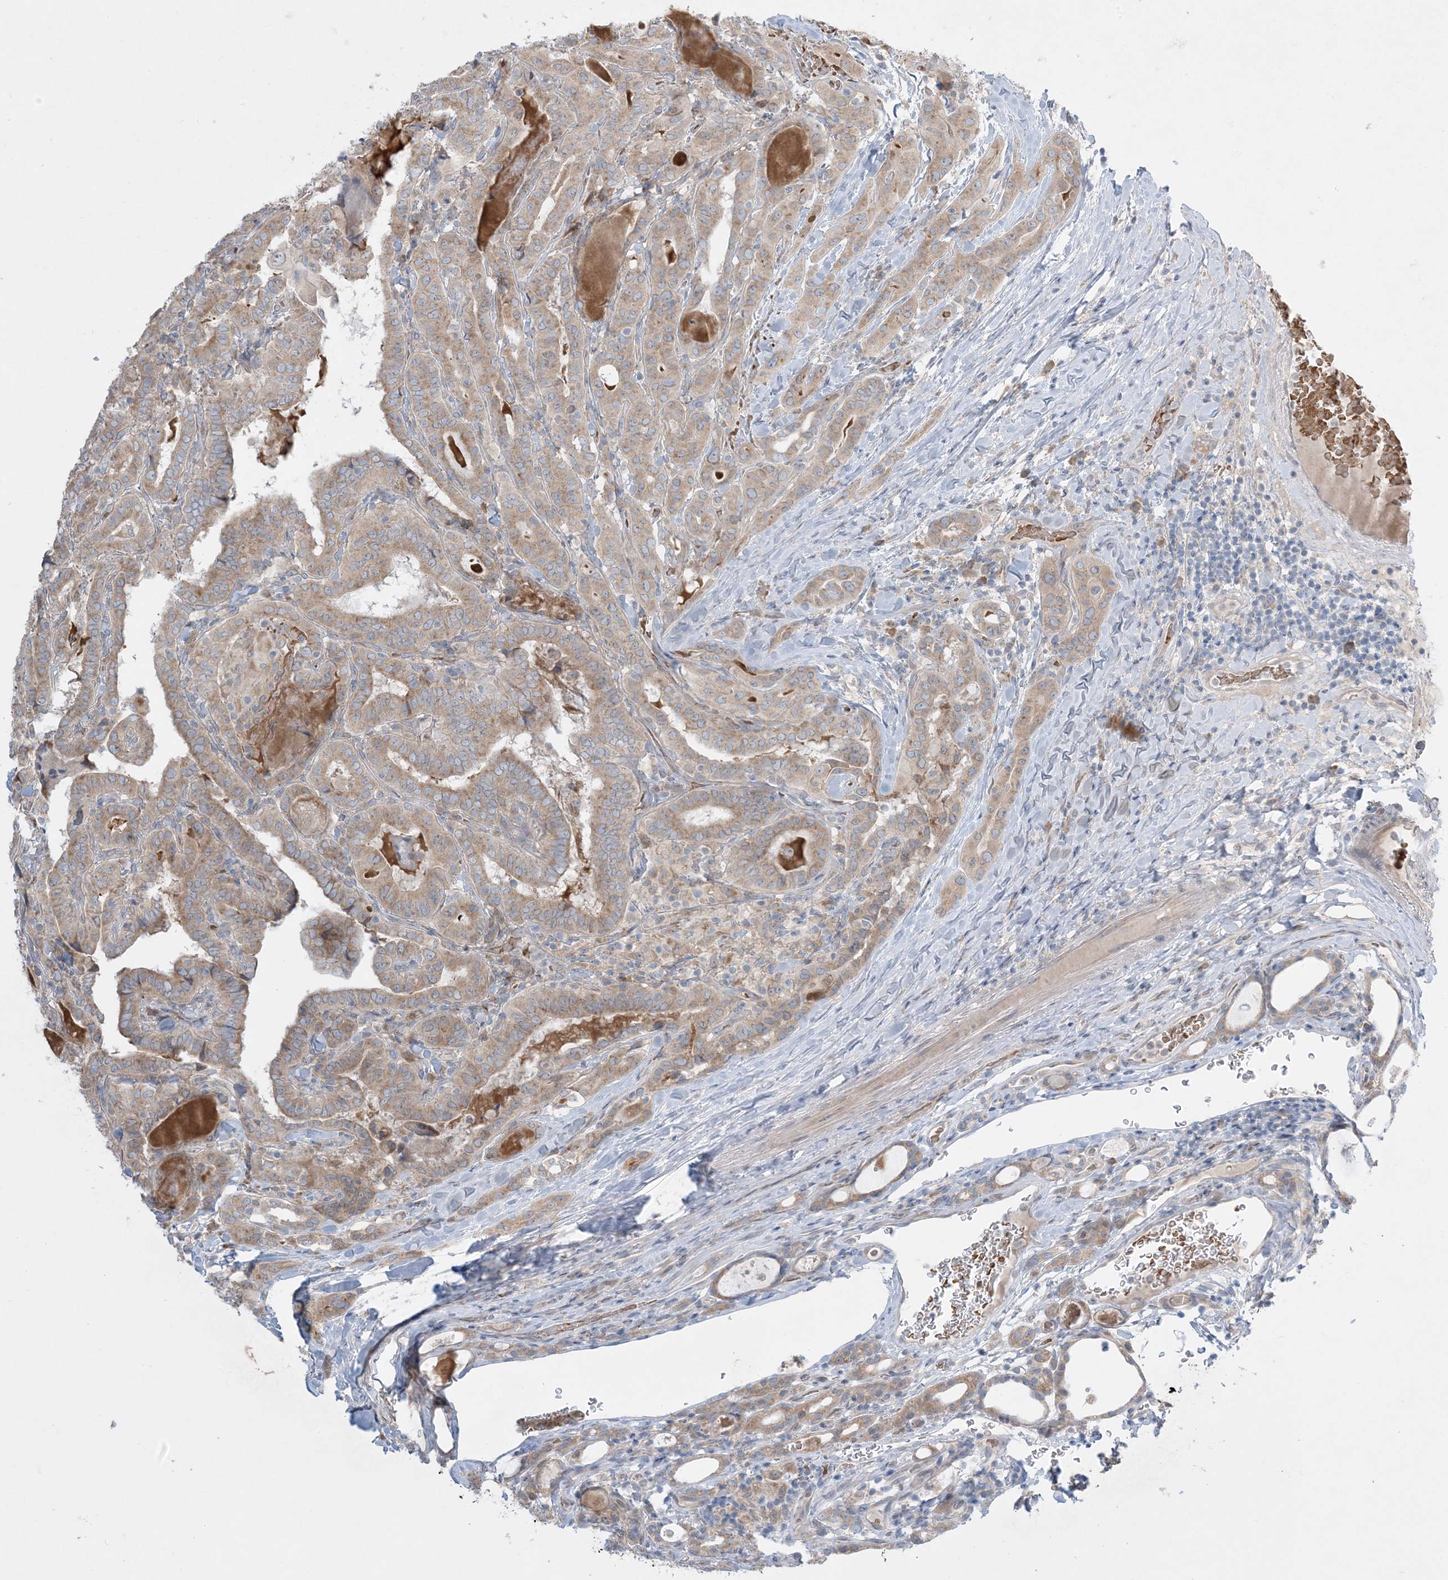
{"staining": {"intensity": "moderate", "quantity": ">75%", "location": "cytoplasmic/membranous"}, "tissue": "thyroid cancer", "cell_type": "Tumor cells", "image_type": "cancer", "snomed": [{"axis": "morphology", "description": "Papillary adenocarcinoma, NOS"}, {"axis": "topography", "description": "Thyroid gland"}], "caption": "Protein analysis of thyroid cancer (papillary adenocarcinoma) tissue demonstrates moderate cytoplasmic/membranous expression in about >75% of tumor cells.", "gene": "MMGT1", "patient": {"sex": "female", "age": 72}}